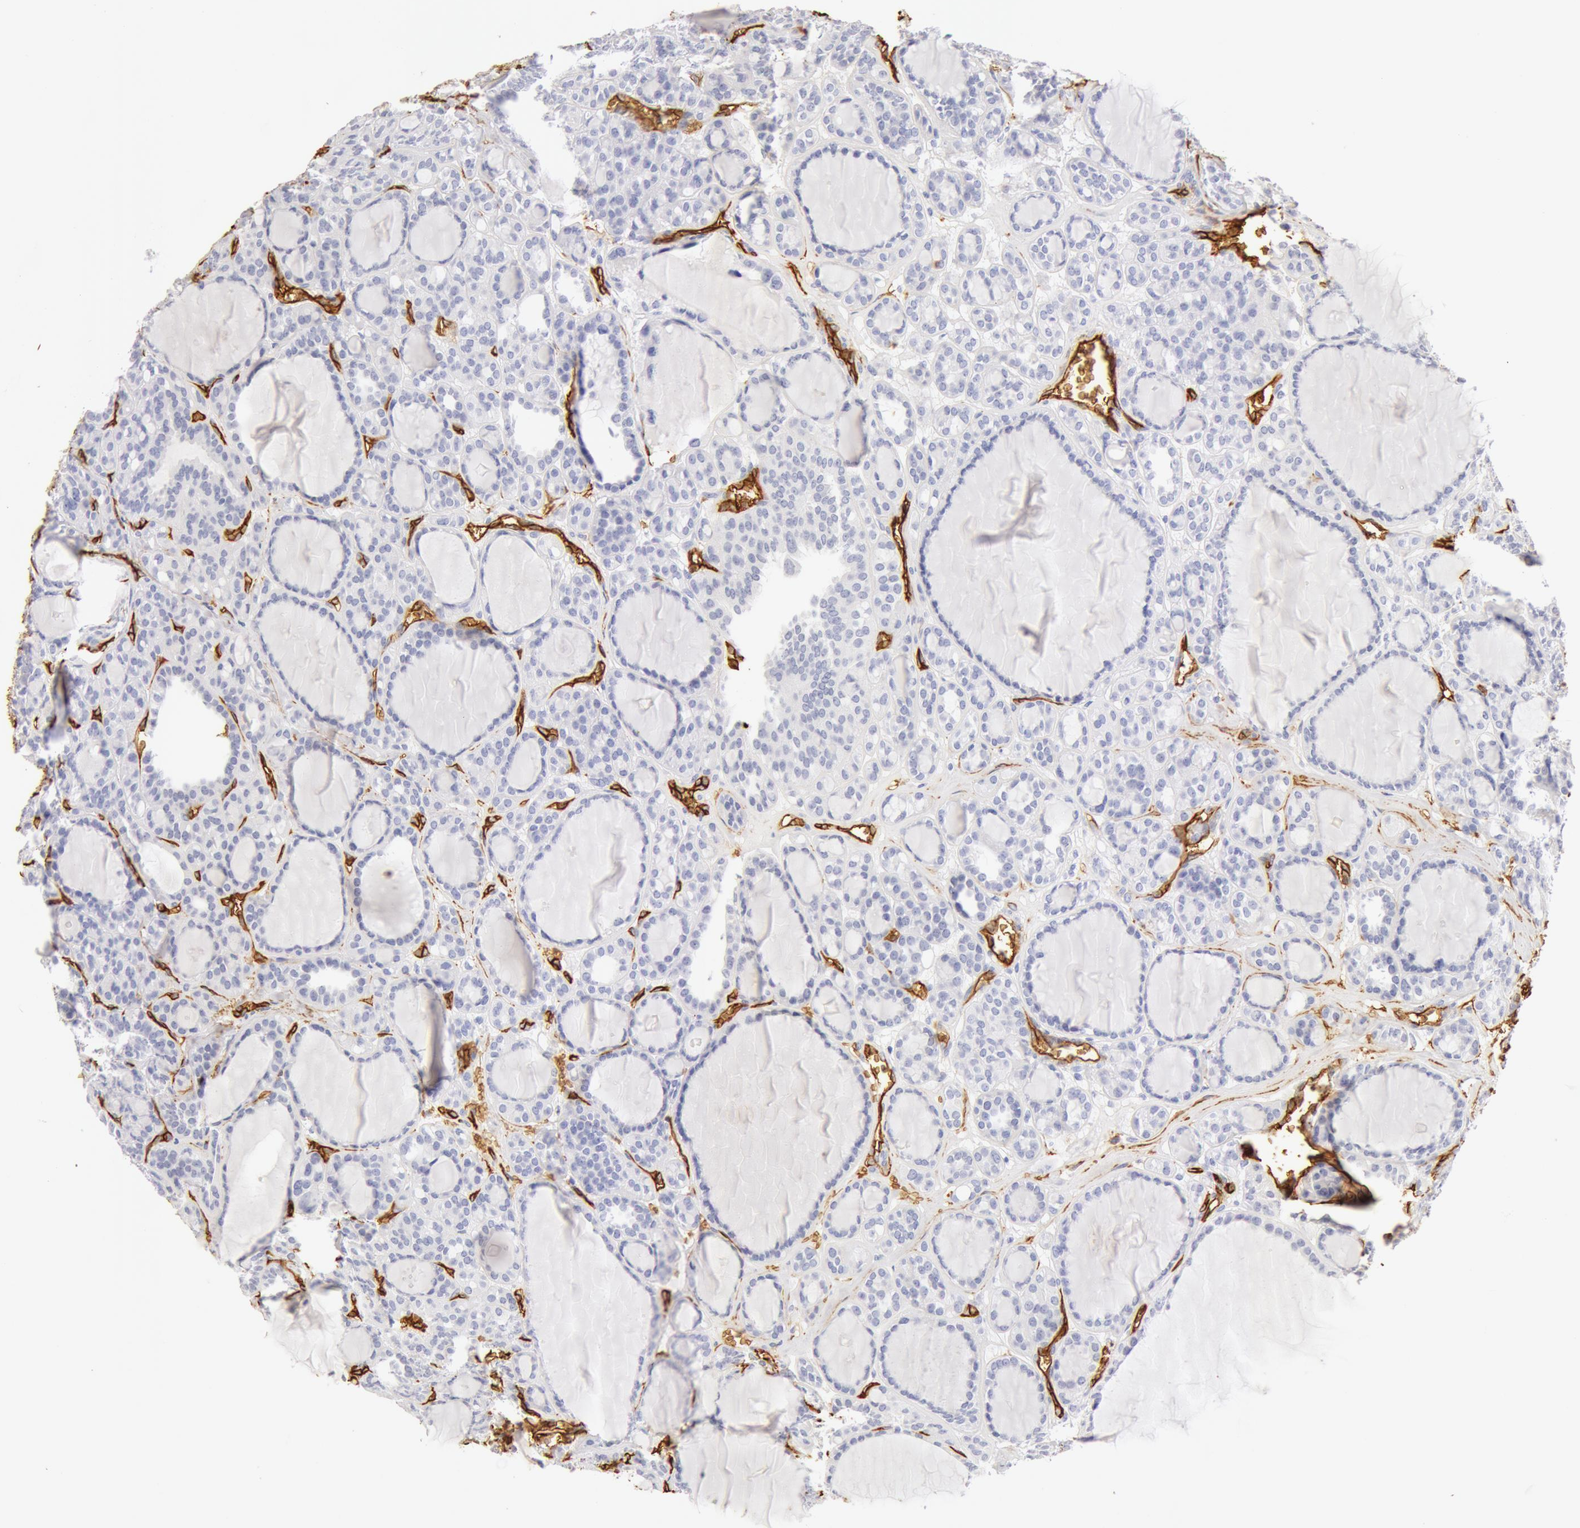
{"staining": {"intensity": "negative", "quantity": "none", "location": "none"}, "tissue": "thyroid cancer", "cell_type": "Tumor cells", "image_type": "cancer", "snomed": [{"axis": "morphology", "description": "Follicular adenoma carcinoma, NOS"}, {"axis": "topography", "description": "Thyroid gland"}], "caption": "There is no significant expression in tumor cells of thyroid cancer (follicular adenoma carcinoma).", "gene": "AQP1", "patient": {"sex": "female", "age": 71}}